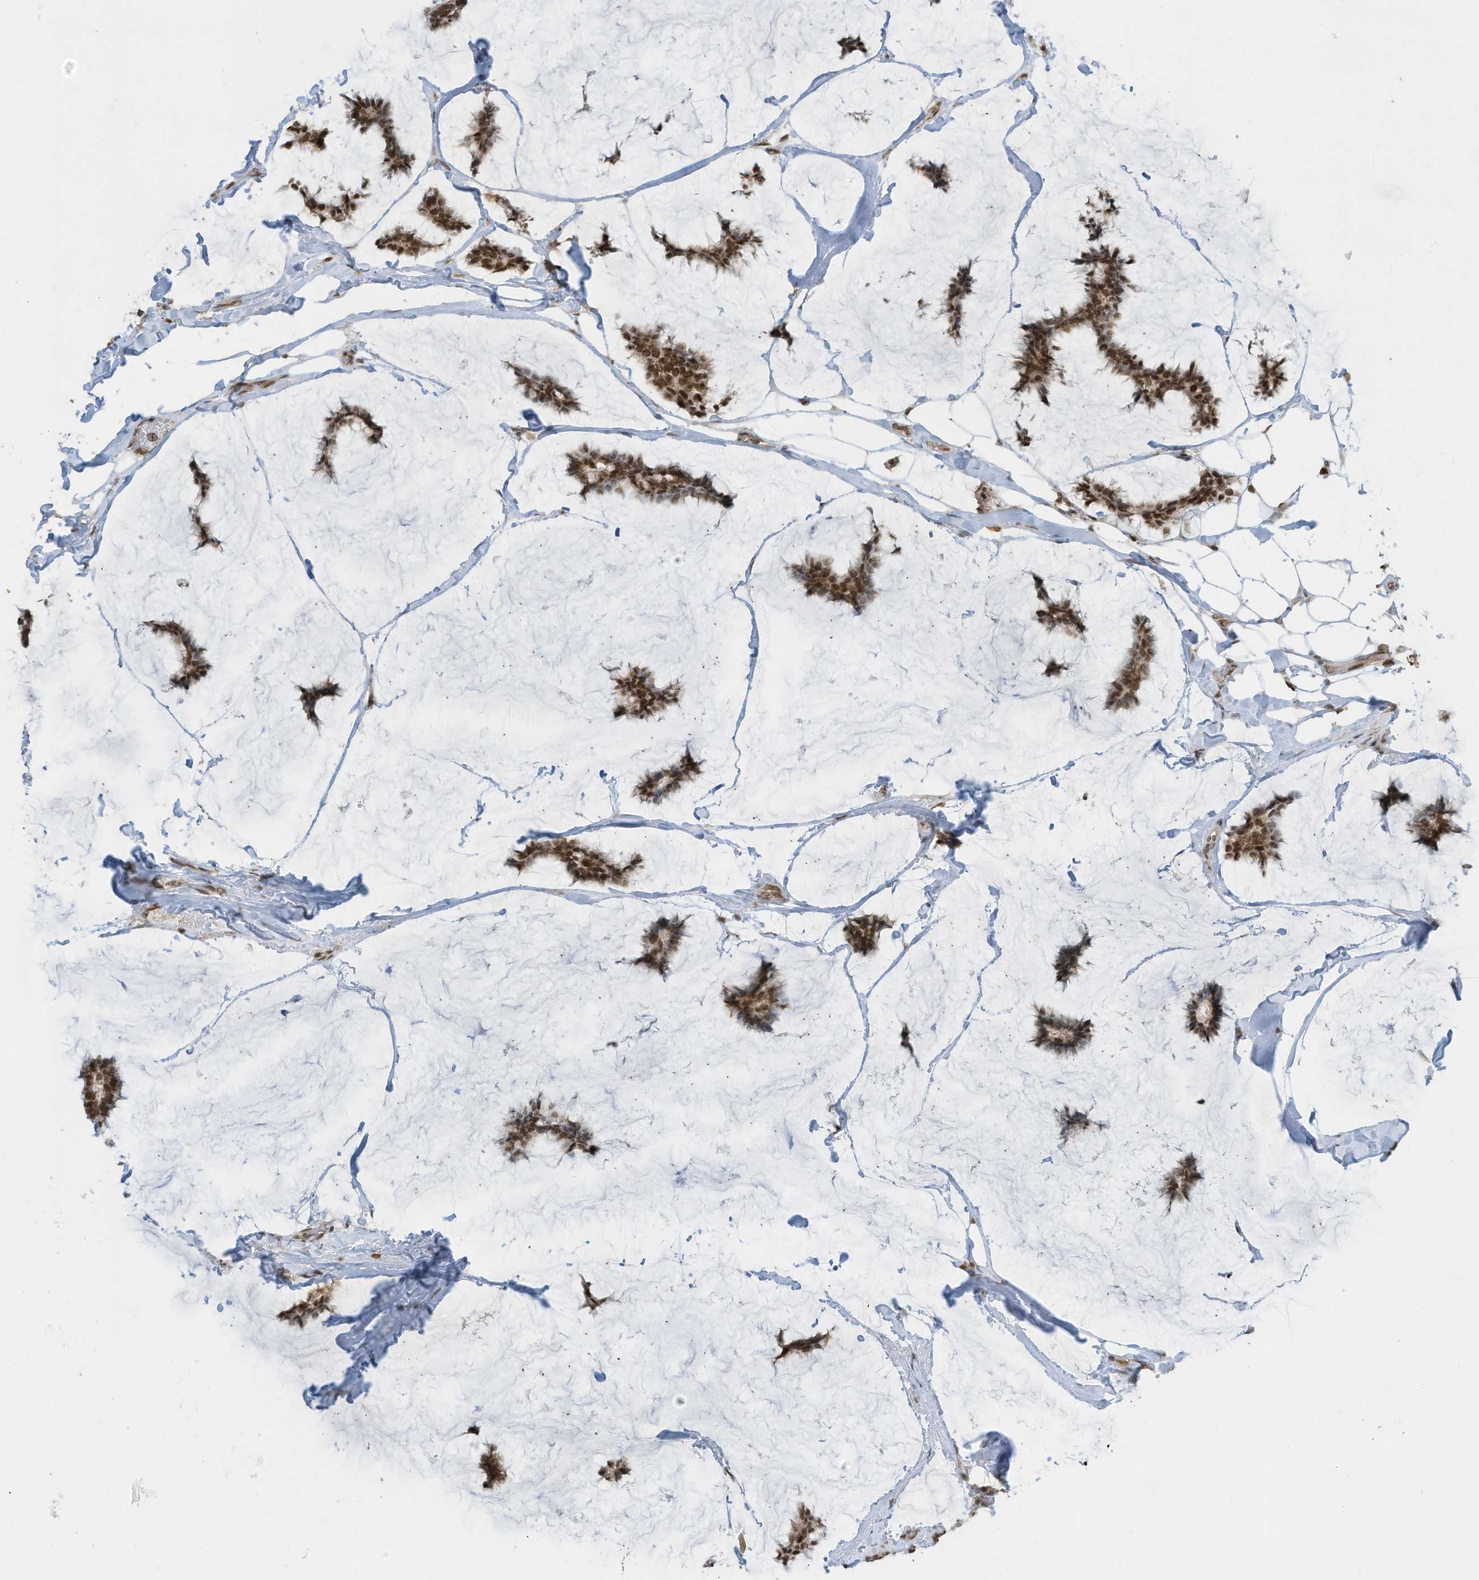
{"staining": {"intensity": "strong", "quantity": ">75%", "location": "nuclear"}, "tissue": "breast cancer", "cell_type": "Tumor cells", "image_type": "cancer", "snomed": [{"axis": "morphology", "description": "Duct carcinoma"}, {"axis": "topography", "description": "Breast"}], "caption": "A micrograph showing strong nuclear staining in about >75% of tumor cells in breast cancer, as visualized by brown immunohistochemical staining.", "gene": "KPNB1", "patient": {"sex": "female", "age": 93}}